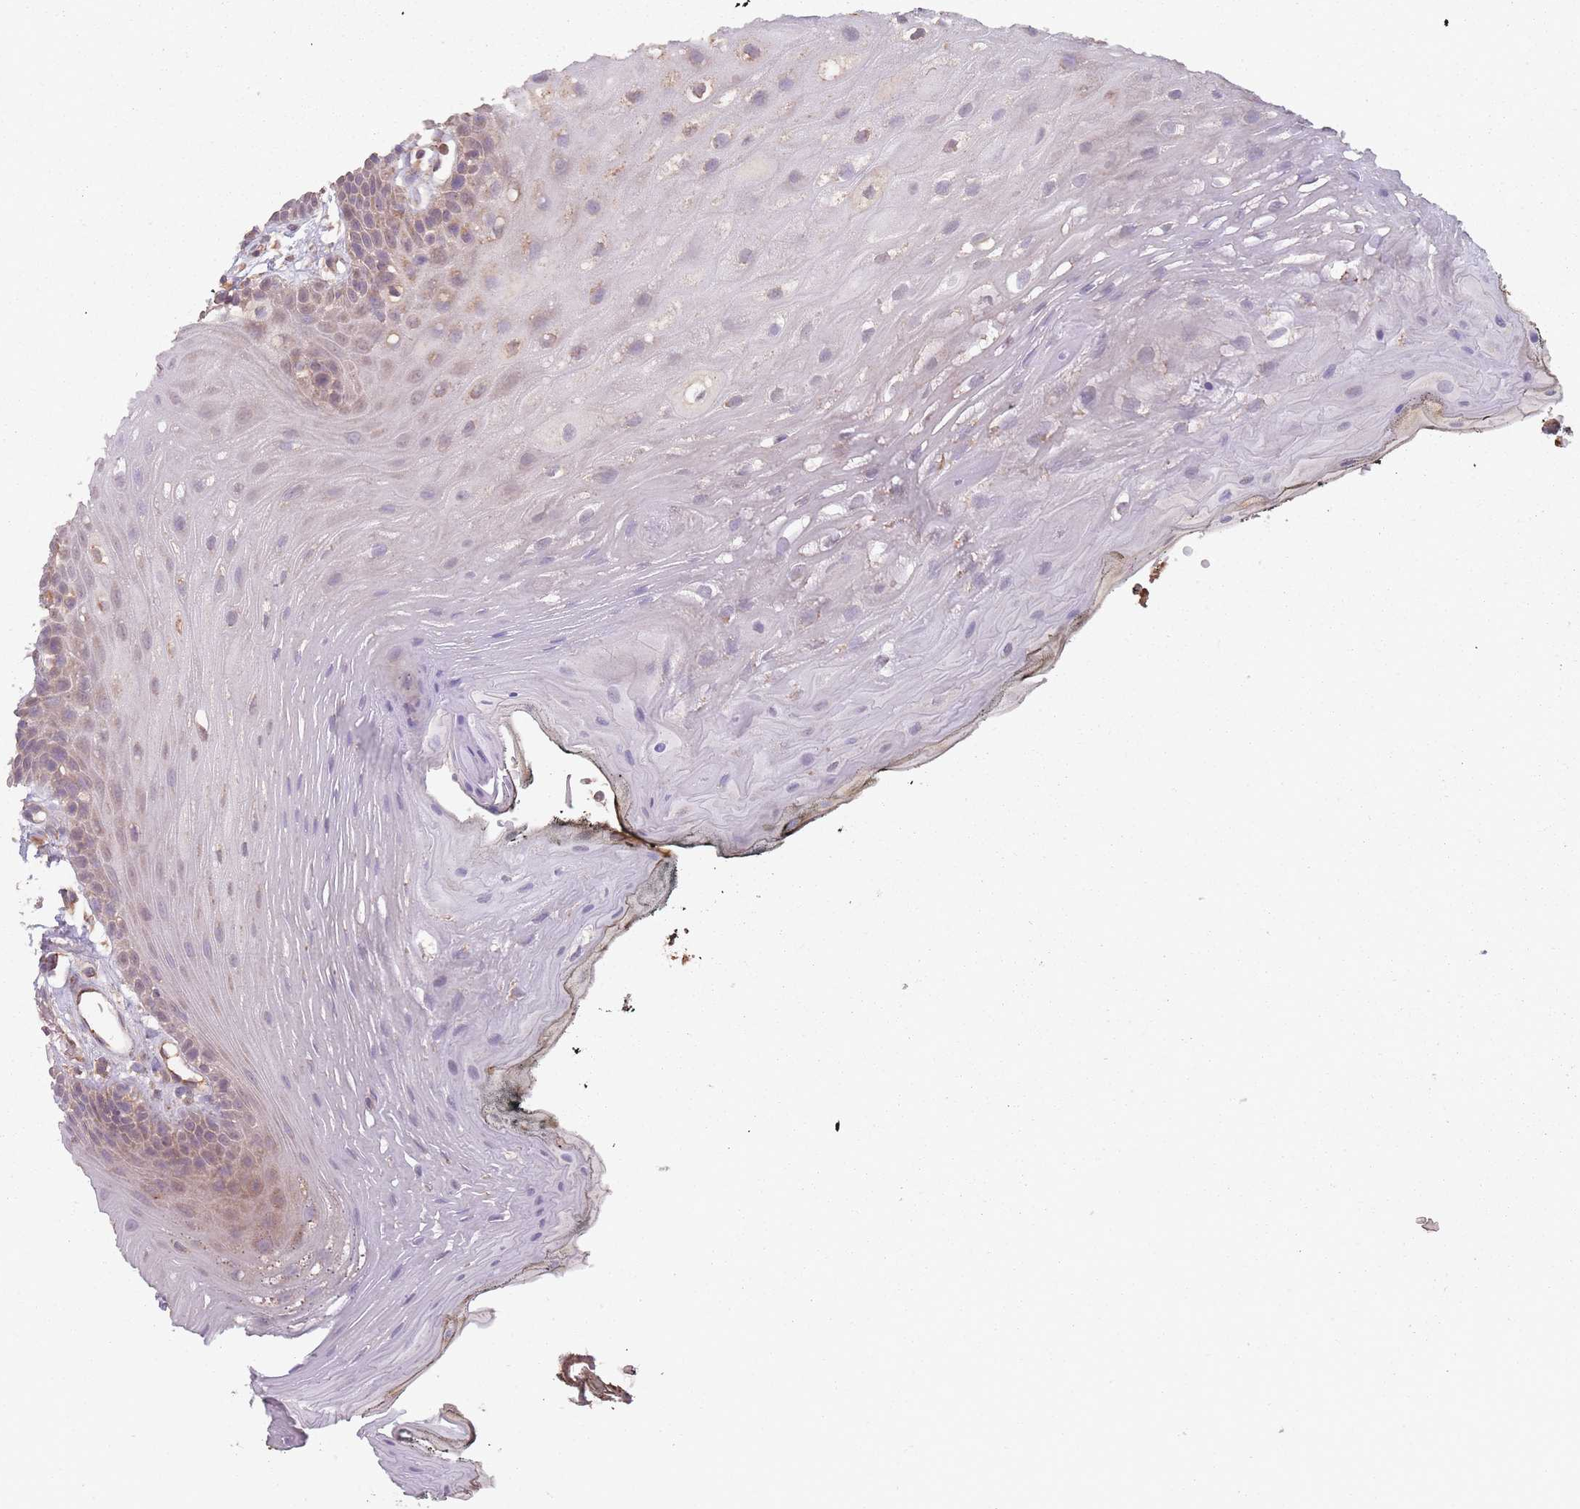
{"staining": {"intensity": "moderate", "quantity": "<25%", "location": "cytoplasmic/membranous"}, "tissue": "oral mucosa", "cell_type": "Squamous epithelial cells", "image_type": "normal", "snomed": [{"axis": "morphology", "description": "Normal tissue, NOS"}, {"axis": "topography", "description": "Oral tissue"}, {"axis": "topography", "description": "Tounge, NOS"}], "caption": "Oral mucosa stained with a brown dye shows moderate cytoplasmic/membranous positive staining in approximately <25% of squamous epithelial cells.", "gene": "SANBR", "patient": {"sex": "female", "age": 81}}